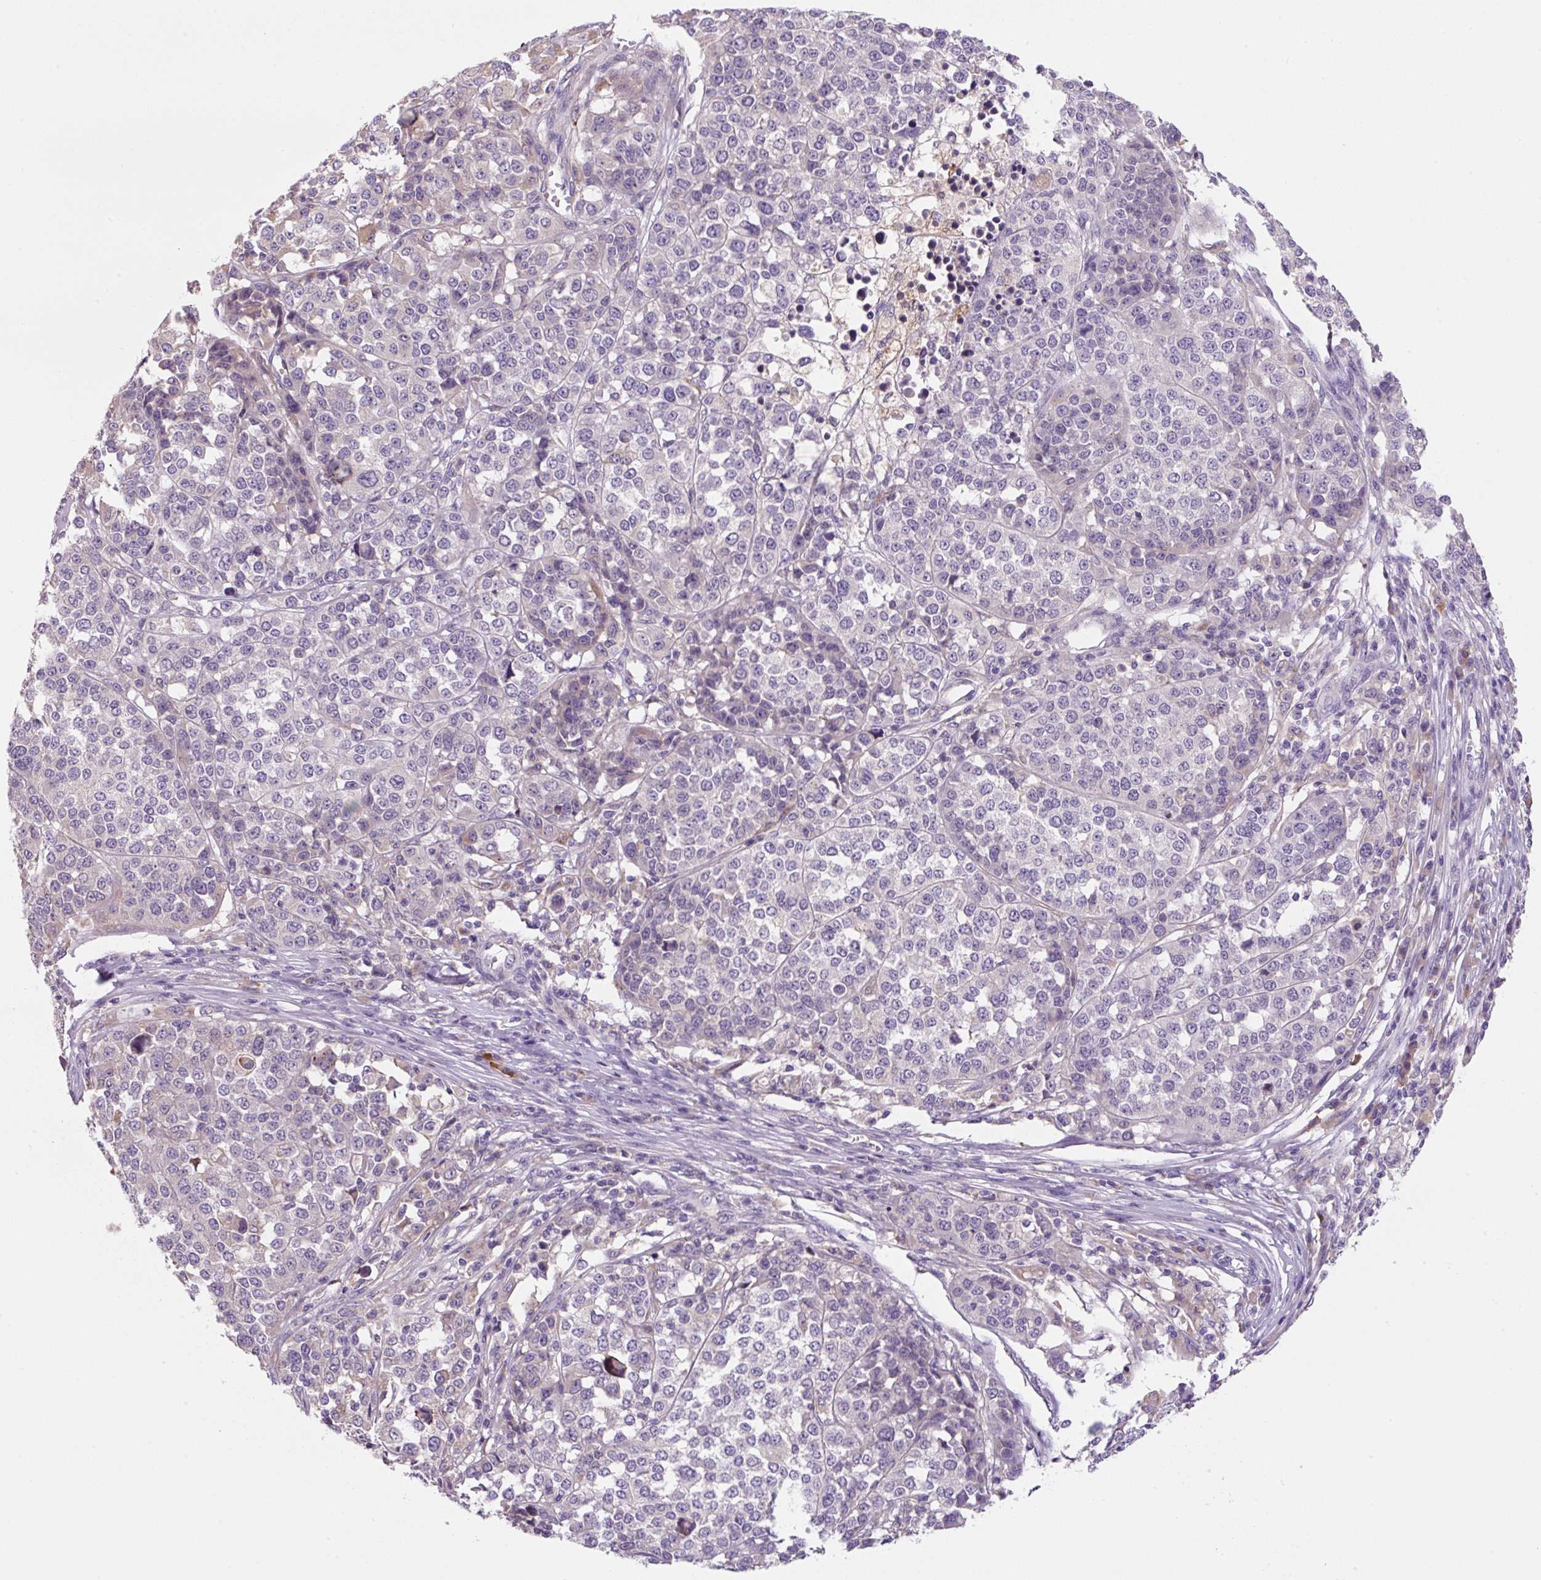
{"staining": {"intensity": "negative", "quantity": "none", "location": "none"}, "tissue": "melanoma", "cell_type": "Tumor cells", "image_type": "cancer", "snomed": [{"axis": "morphology", "description": "Malignant melanoma, Metastatic site"}, {"axis": "topography", "description": "Lymph node"}], "caption": "Immunohistochemistry (IHC) of human malignant melanoma (metastatic site) displays no expression in tumor cells.", "gene": "FZD5", "patient": {"sex": "male", "age": 44}}